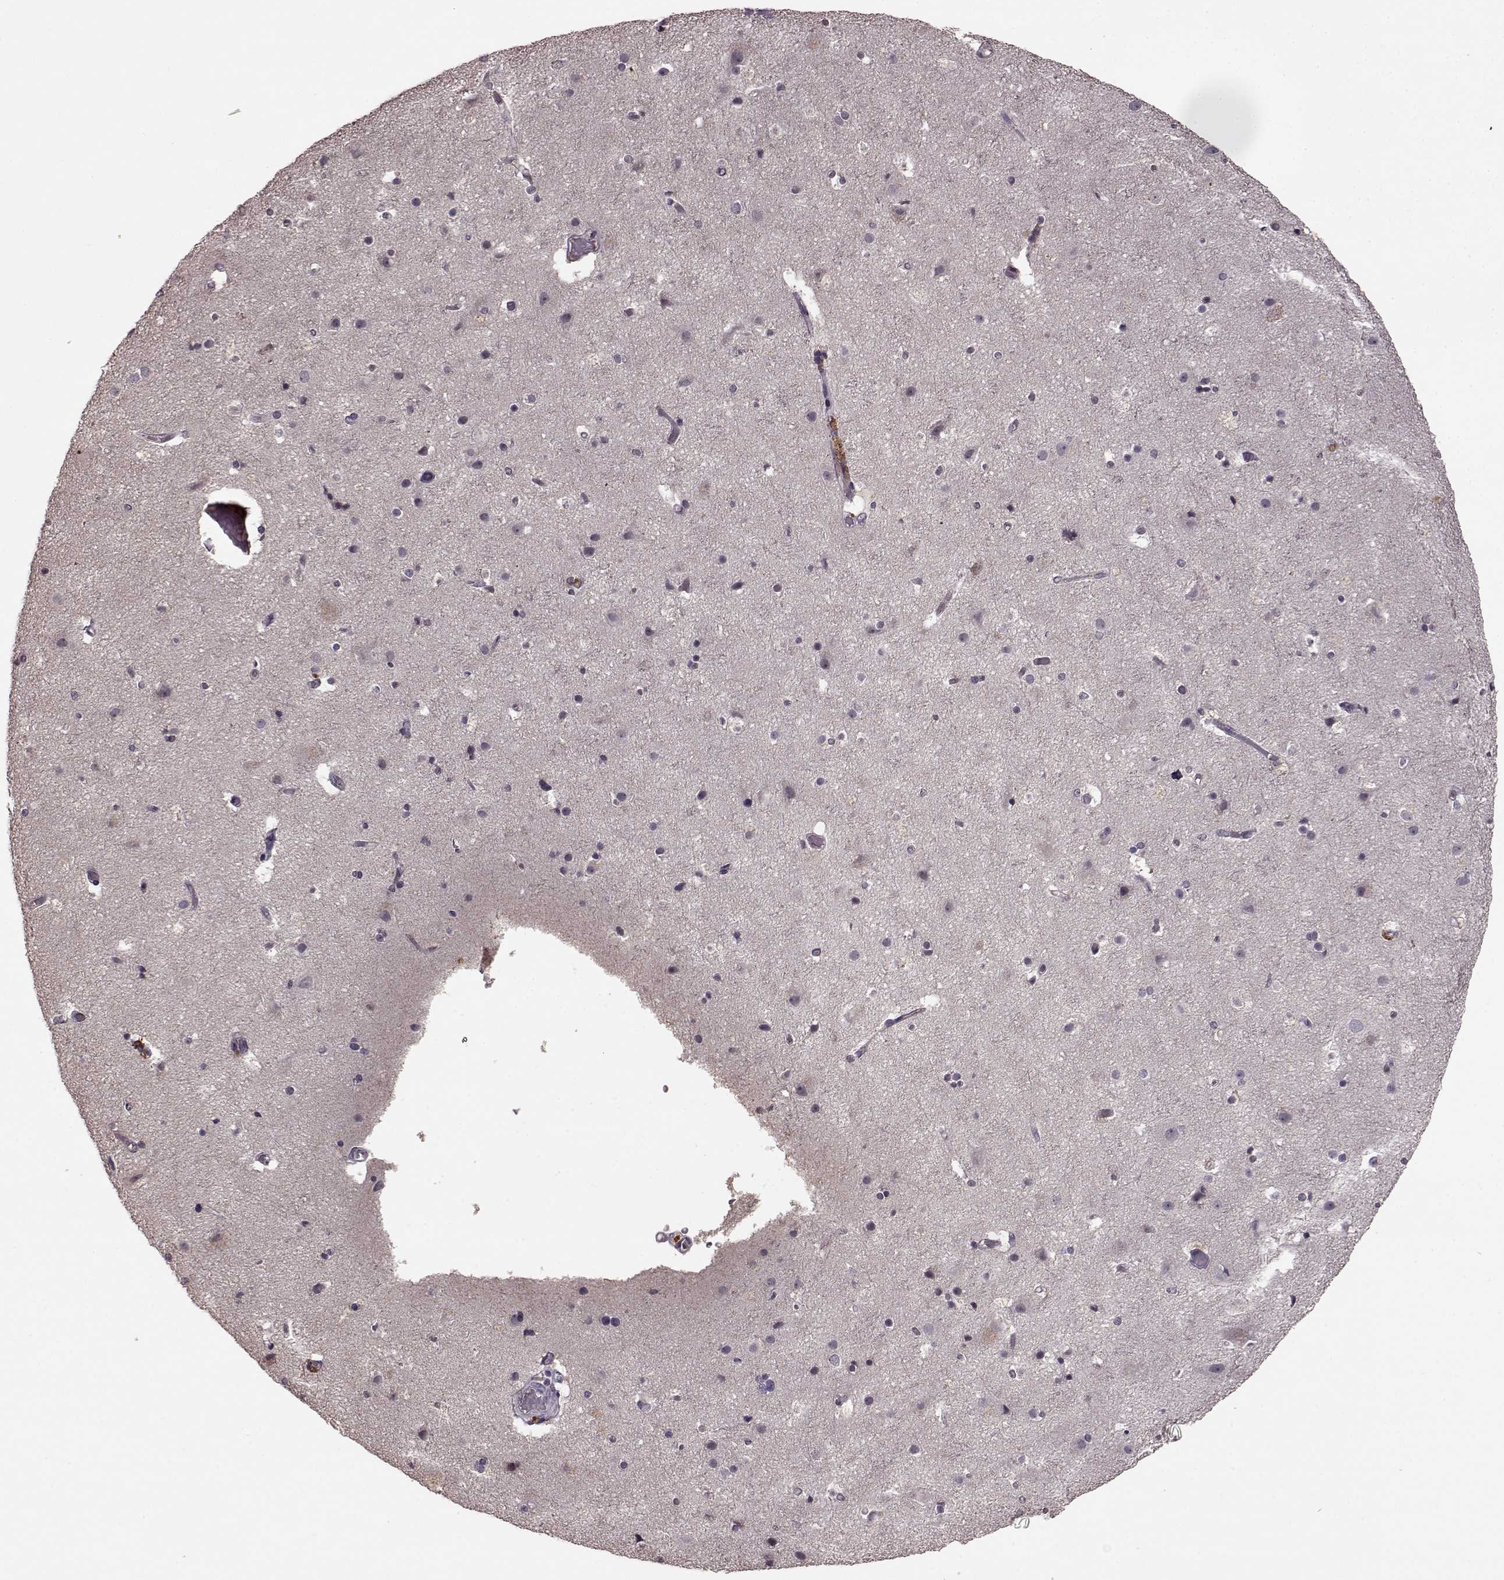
{"staining": {"intensity": "negative", "quantity": "none", "location": "none"}, "tissue": "cerebral cortex", "cell_type": "Endothelial cells", "image_type": "normal", "snomed": [{"axis": "morphology", "description": "Normal tissue, NOS"}, {"axis": "topography", "description": "Cerebral cortex"}], "caption": "Human cerebral cortex stained for a protein using immunohistochemistry exhibits no positivity in endothelial cells.", "gene": "NRL", "patient": {"sex": "female", "age": 52}}